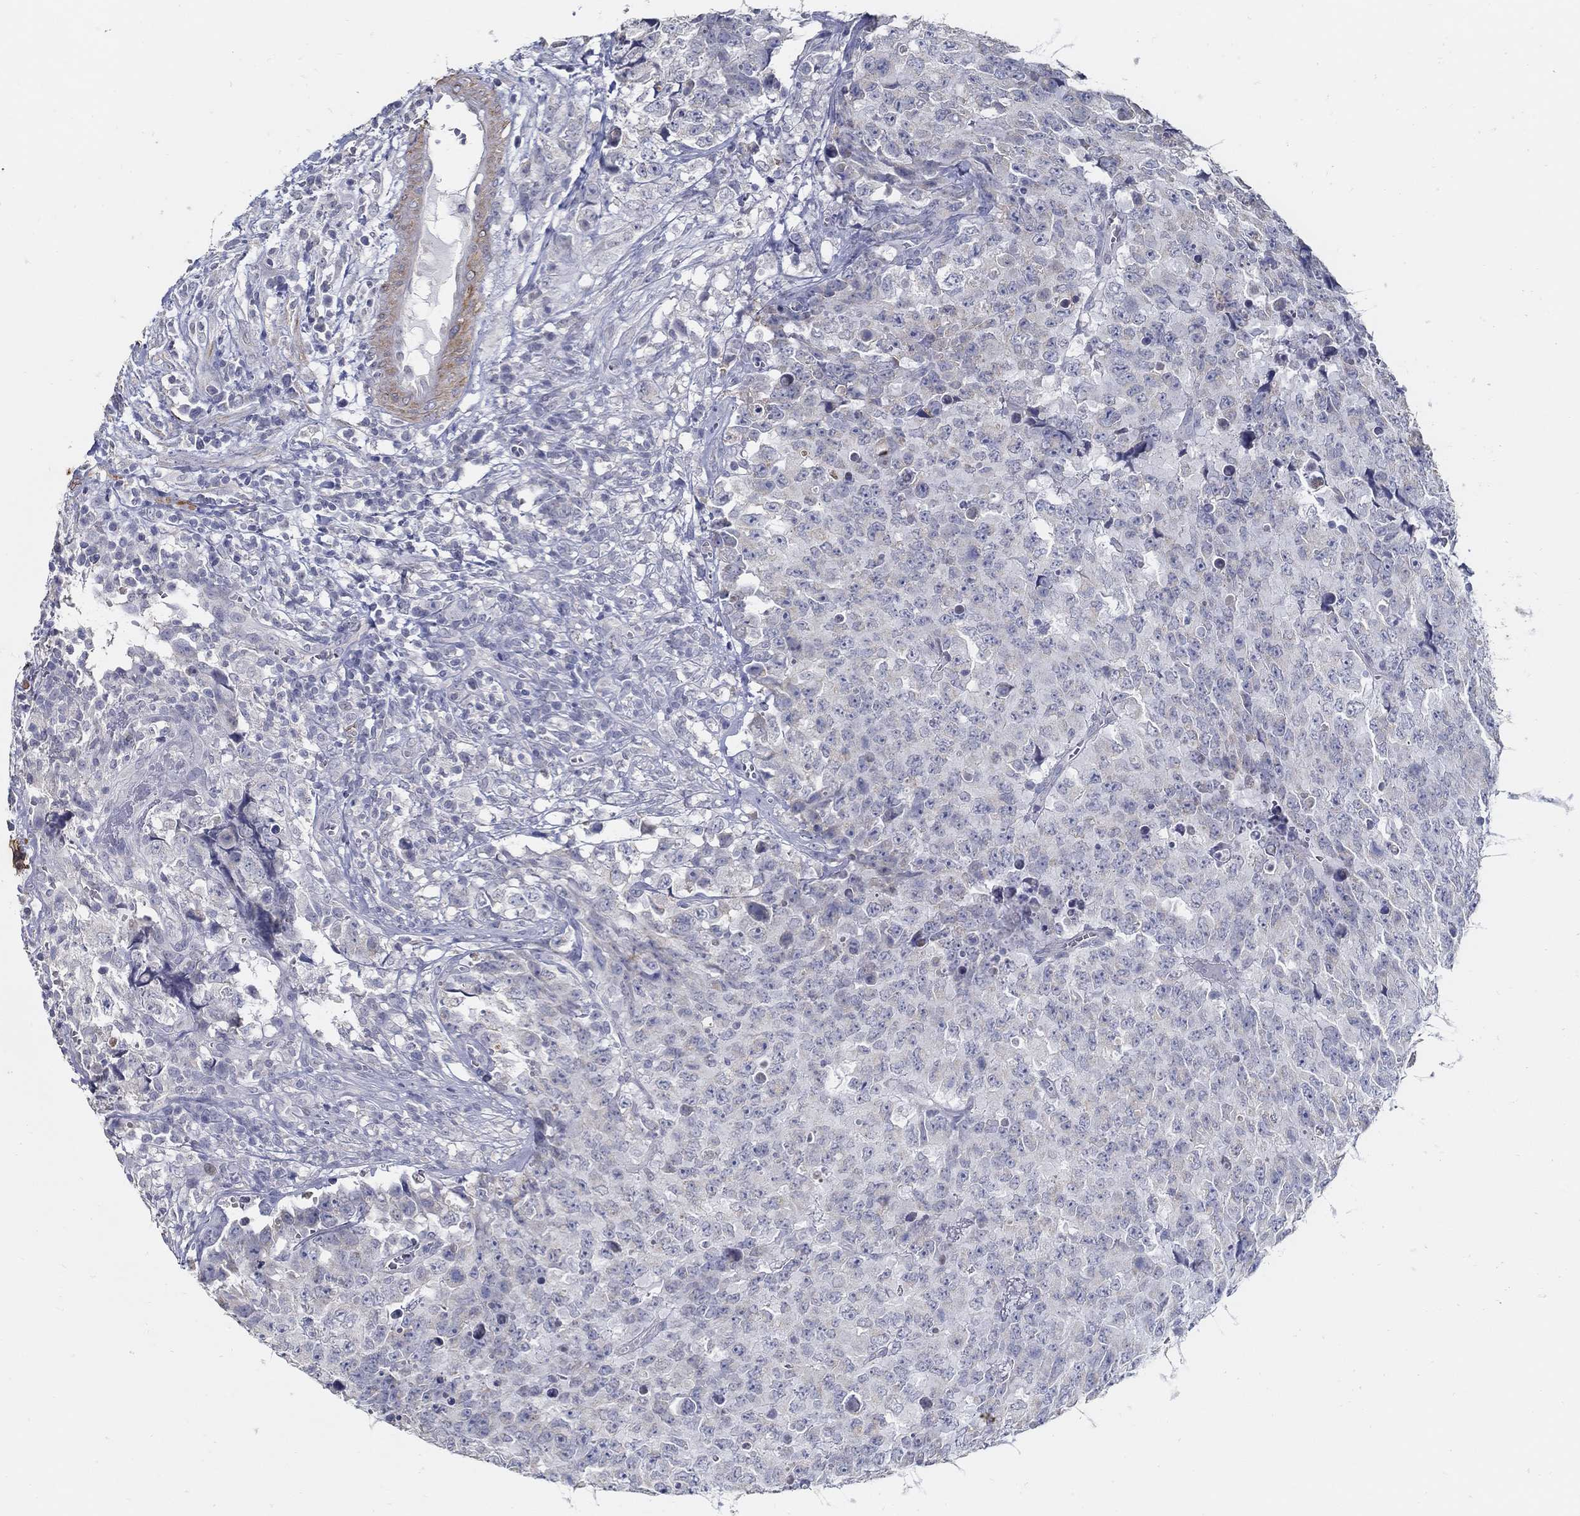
{"staining": {"intensity": "negative", "quantity": "none", "location": "none"}, "tissue": "testis cancer", "cell_type": "Tumor cells", "image_type": "cancer", "snomed": [{"axis": "morphology", "description": "Carcinoma, Embryonal, NOS"}, {"axis": "topography", "description": "Testis"}], "caption": "An immunohistochemistry image of embryonal carcinoma (testis) is shown. There is no staining in tumor cells of embryonal carcinoma (testis). (DAB (3,3'-diaminobenzidine) IHC, high magnification).", "gene": "USP29", "patient": {"sex": "male", "age": 23}}